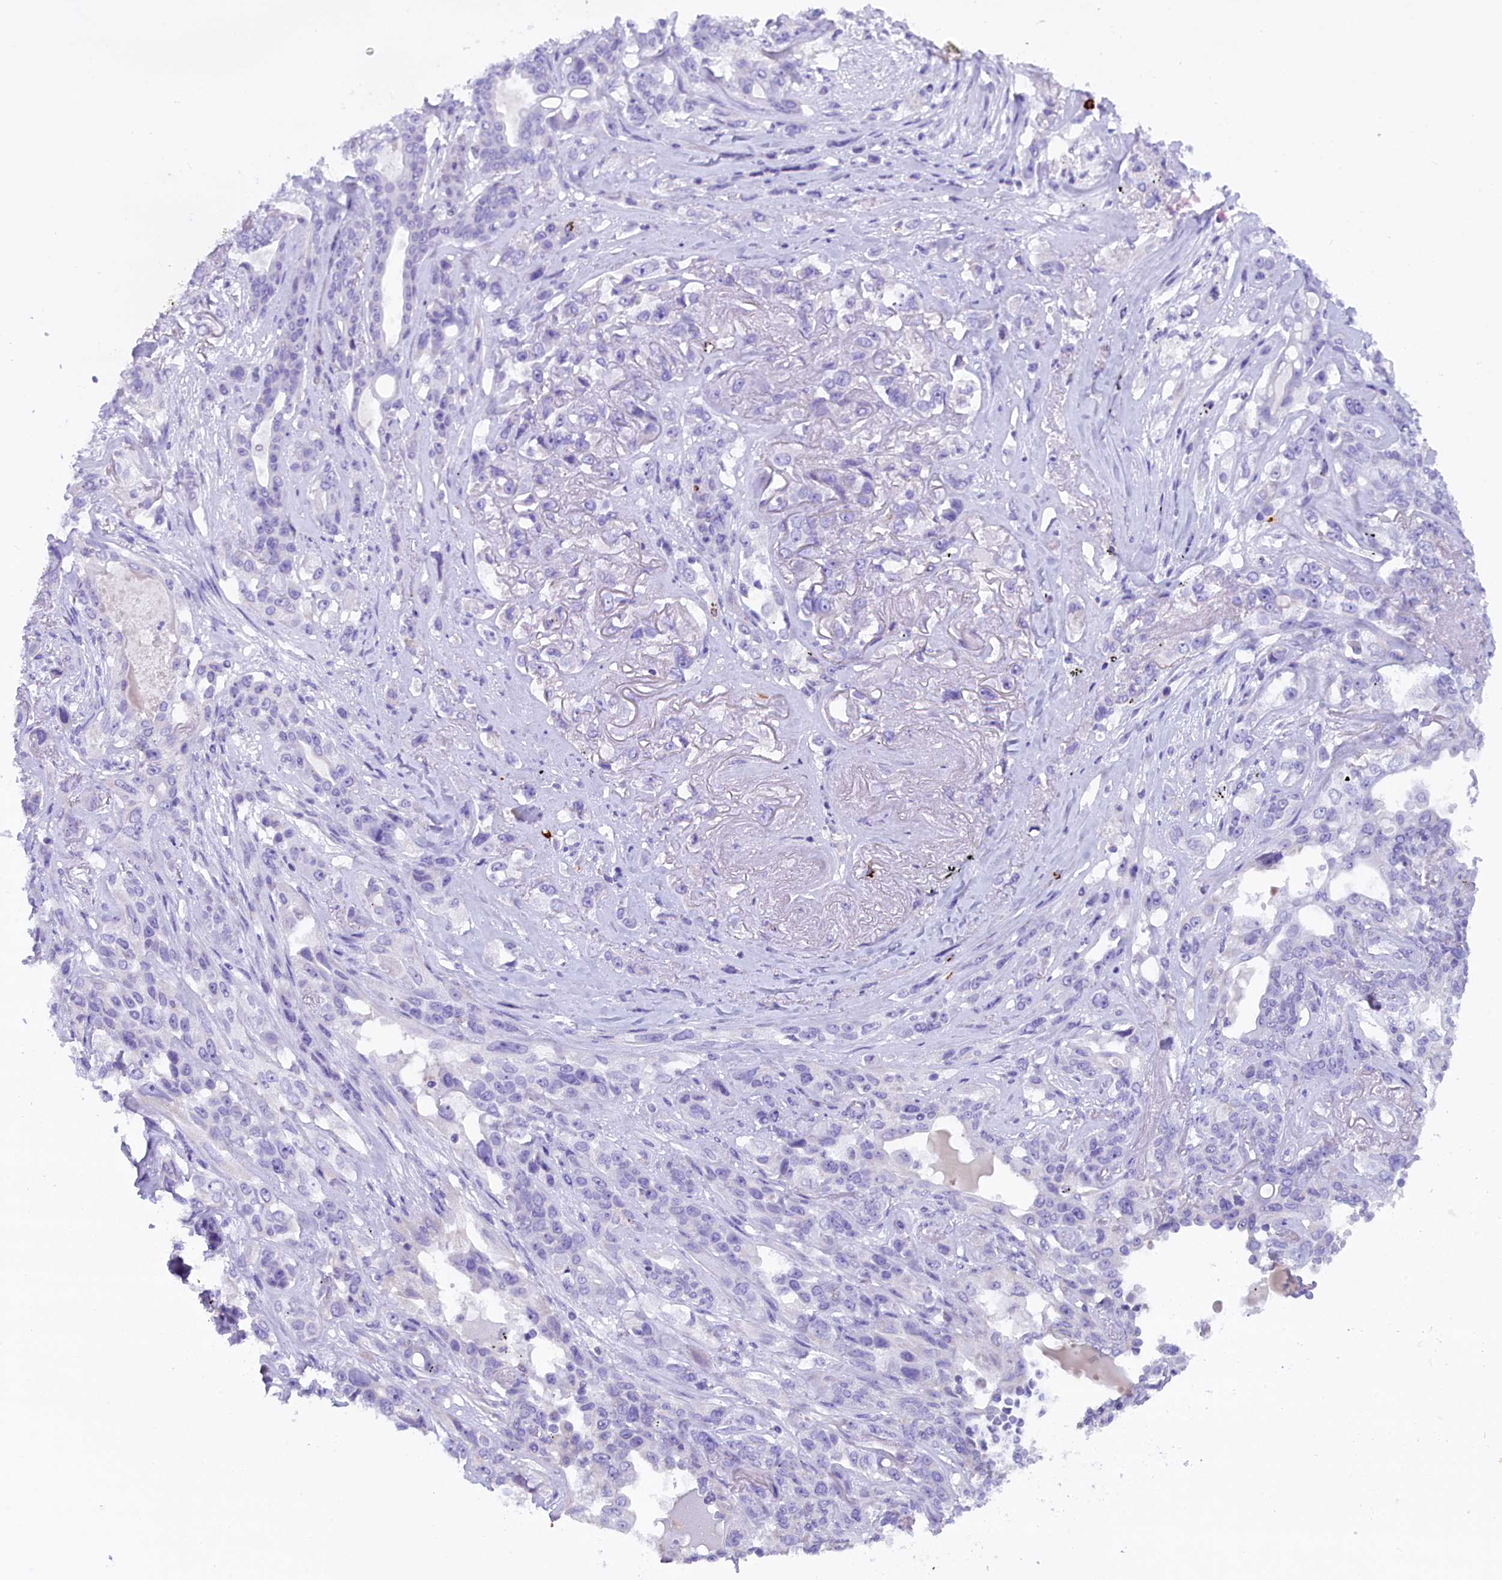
{"staining": {"intensity": "negative", "quantity": "none", "location": "none"}, "tissue": "lung cancer", "cell_type": "Tumor cells", "image_type": "cancer", "snomed": [{"axis": "morphology", "description": "Squamous cell carcinoma, NOS"}, {"axis": "topography", "description": "Lung"}], "caption": "Histopathology image shows no significant protein positivity in tumor cells of lung squamous cell carcinoma.", "gene": "RTTN", "patient": {"sex": "female", "age": 70}}